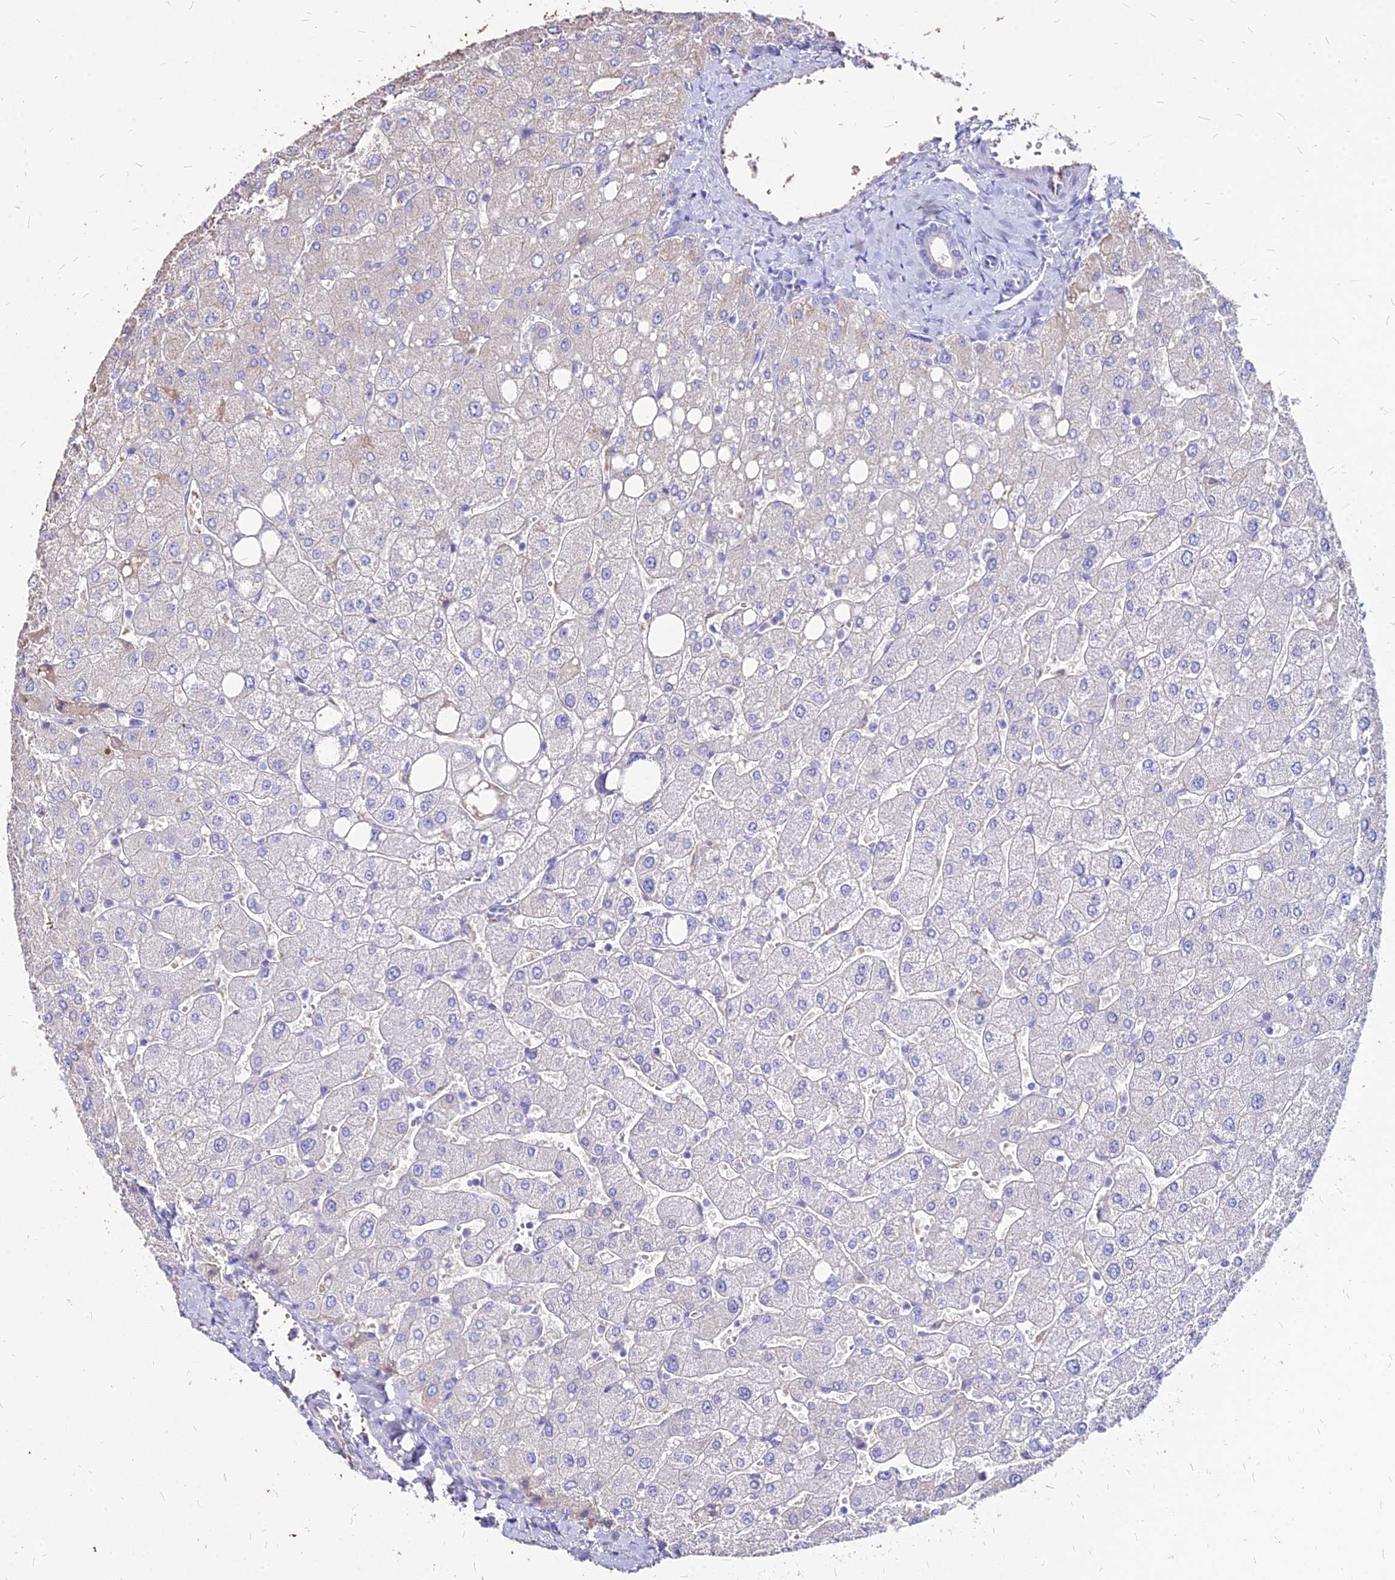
{"staining": {"intensity": "negative", "quantity": "none", "location": "none"}, "tissue": "liver", "cell_type": "Cholangiocytes", "image_type": "normal", "snomed": [{"axis": "morphology", "description": "Normal tissue, NOS"}, {"axis": "topography", "description": "Liver"}], "caption": "Cholangiocytes show no significant staining in normal liver. Nuclei are stained in blue.", "gene": "NME5", "patient": {"sex": "male", "age": 55}}